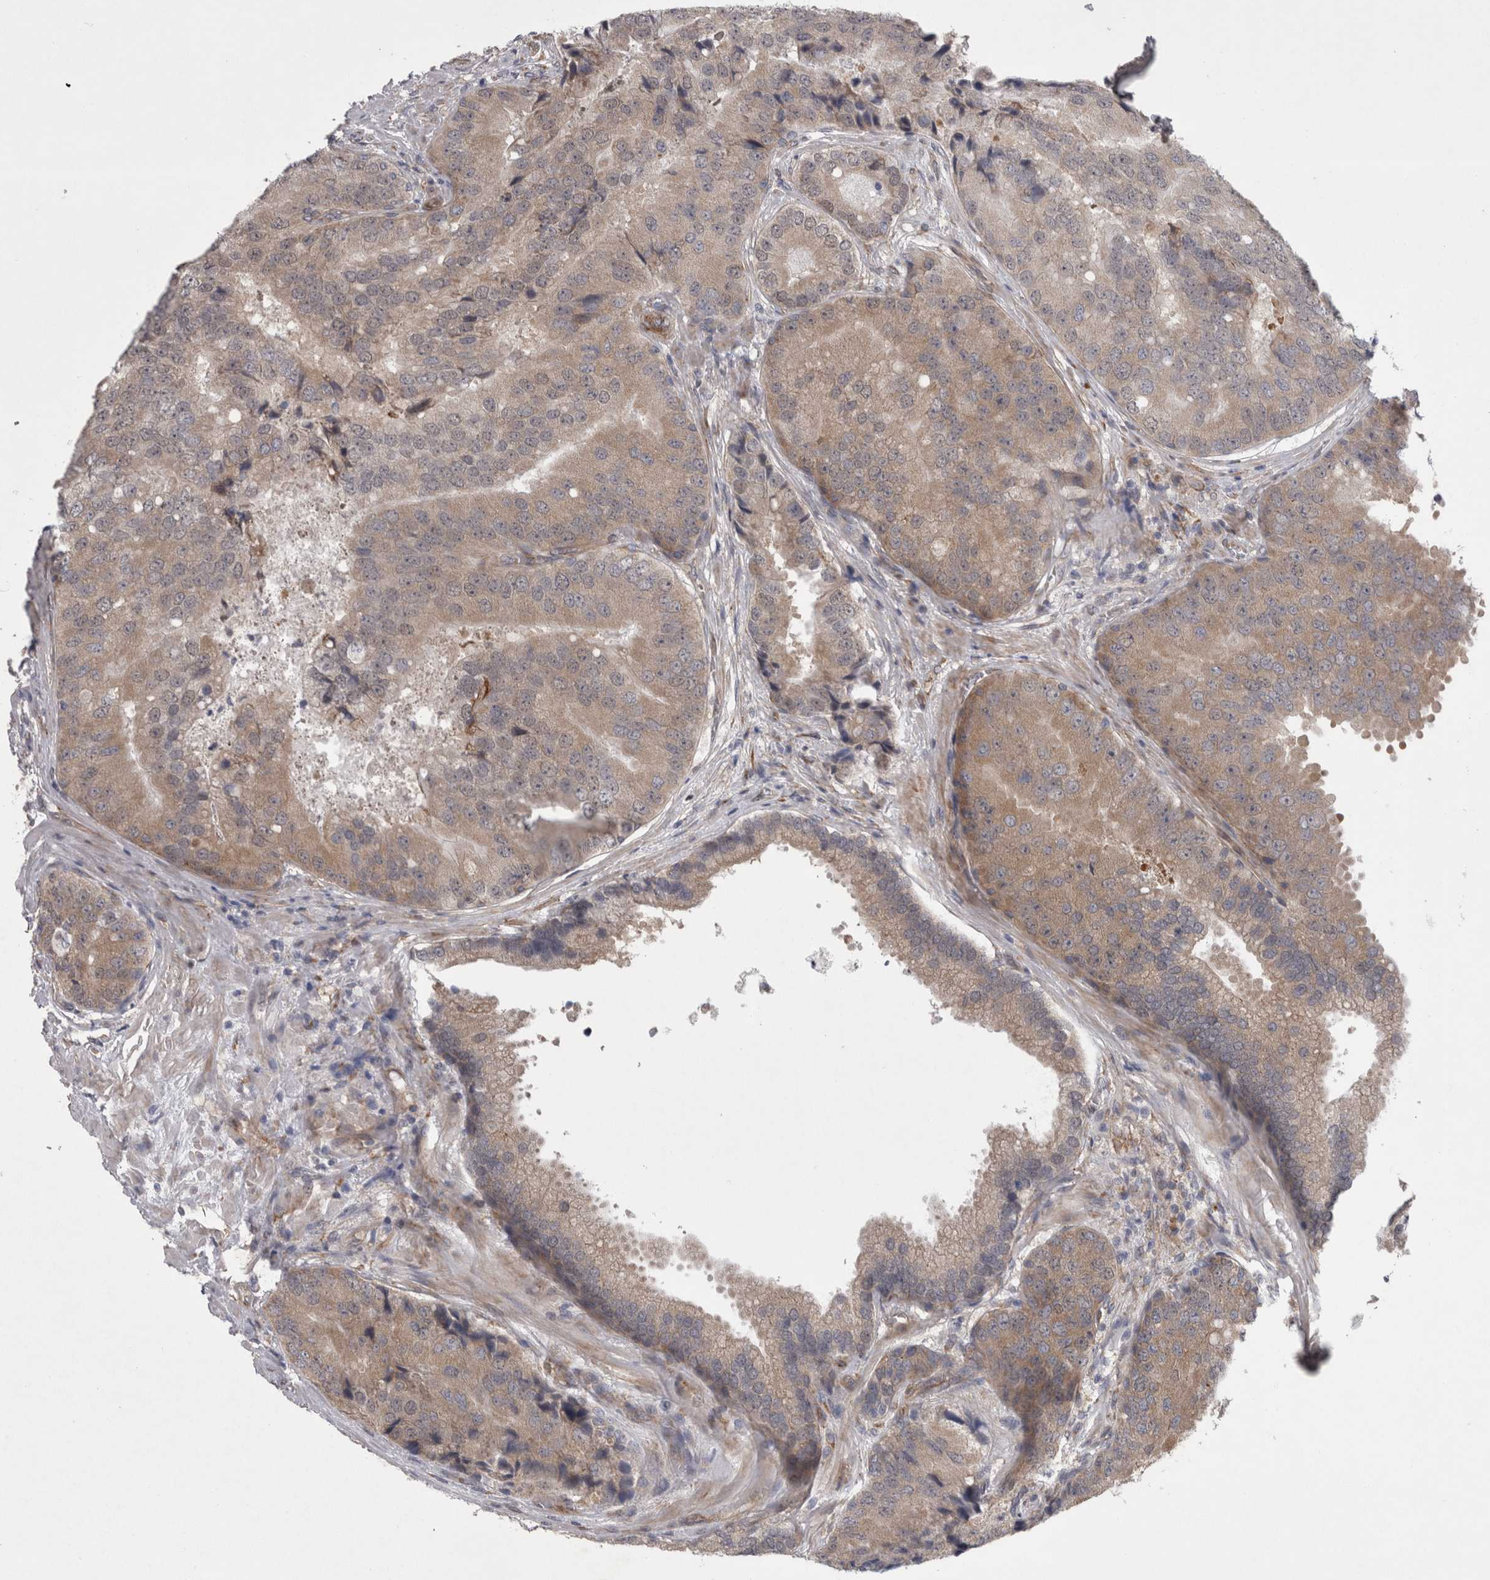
{"staining": {"intensity": "weak", "quantity": ">75%", "location": "cytoplasmic/membranous"}, "tissue": "prostate cancer", "cell_type": "Tumor cells", "image_type": "cancer", "snomed": [{"axis": "morphology", "description": "Adenocarcinoma, High grade"}, {"axis": "topography", "description": "Prostate"}], "caption": "Immunohistochemical staining of human adenocarcinoma (high-grade) (prostate) shows weak cytoplasmic/membranous protein staining in about >75% of tumor cells.", "gene": "DDX6", "patient": {"sex": "male", "age": 70}}